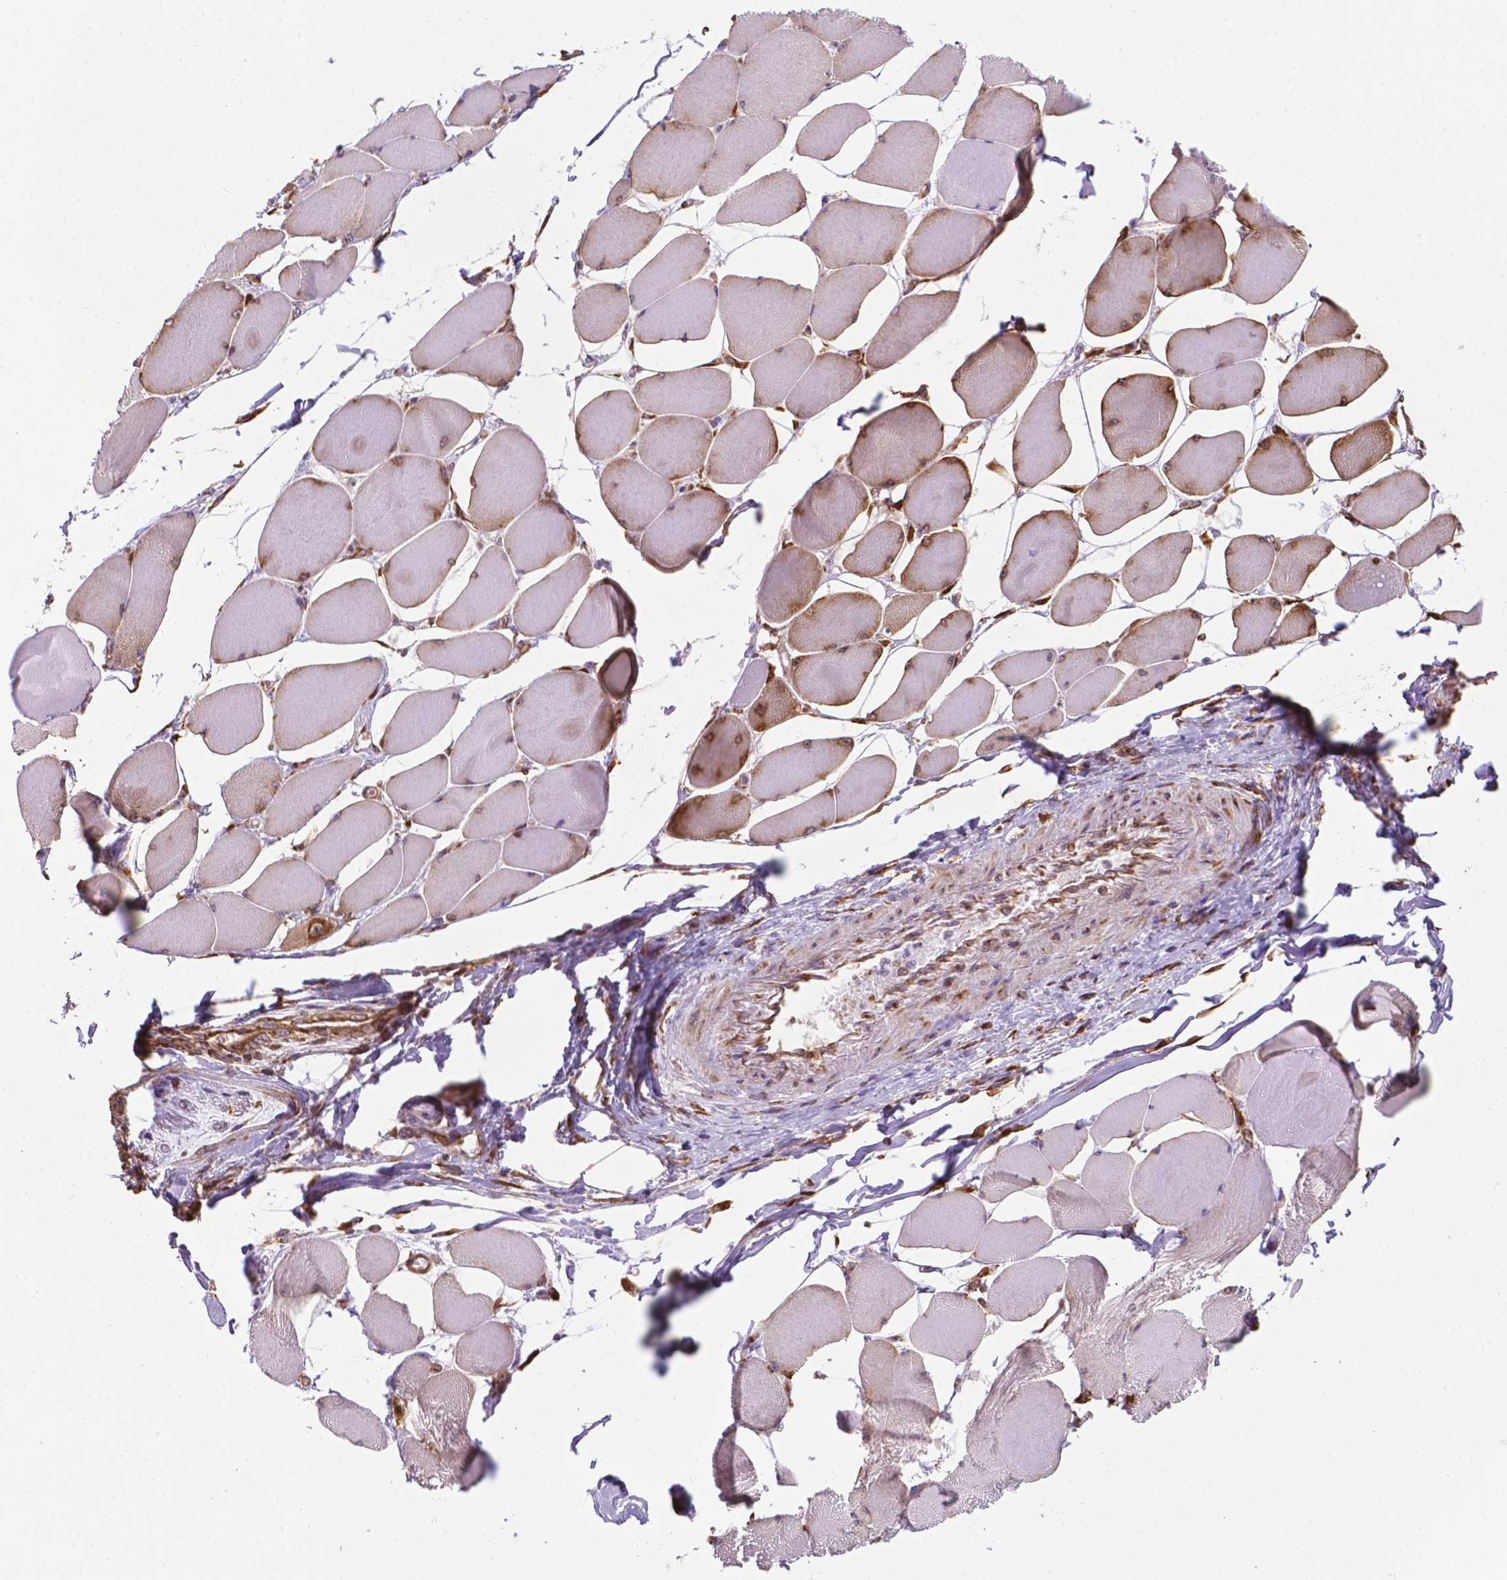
{"staining": {"intensity": "moderate", "quantity": "<25%", "location": "cytoplasmic/membranous"}, "tissue": "skeletal muscle", "cell_type": "Myocytes", "image_type": "normal", "snomed": [{"axis": "morphology", "description": "Normal tissue, NOS"}, {"axis": "topography", "description": "Skeletal muscle"}], "caption": "Protein staining of benign skeletal muscle demonstrates moderate cytoplasmic/membranous expression in approximately <25% of myocytes.", "gene": "RPL29", "patient": {"sex": "female", "age": 75}}